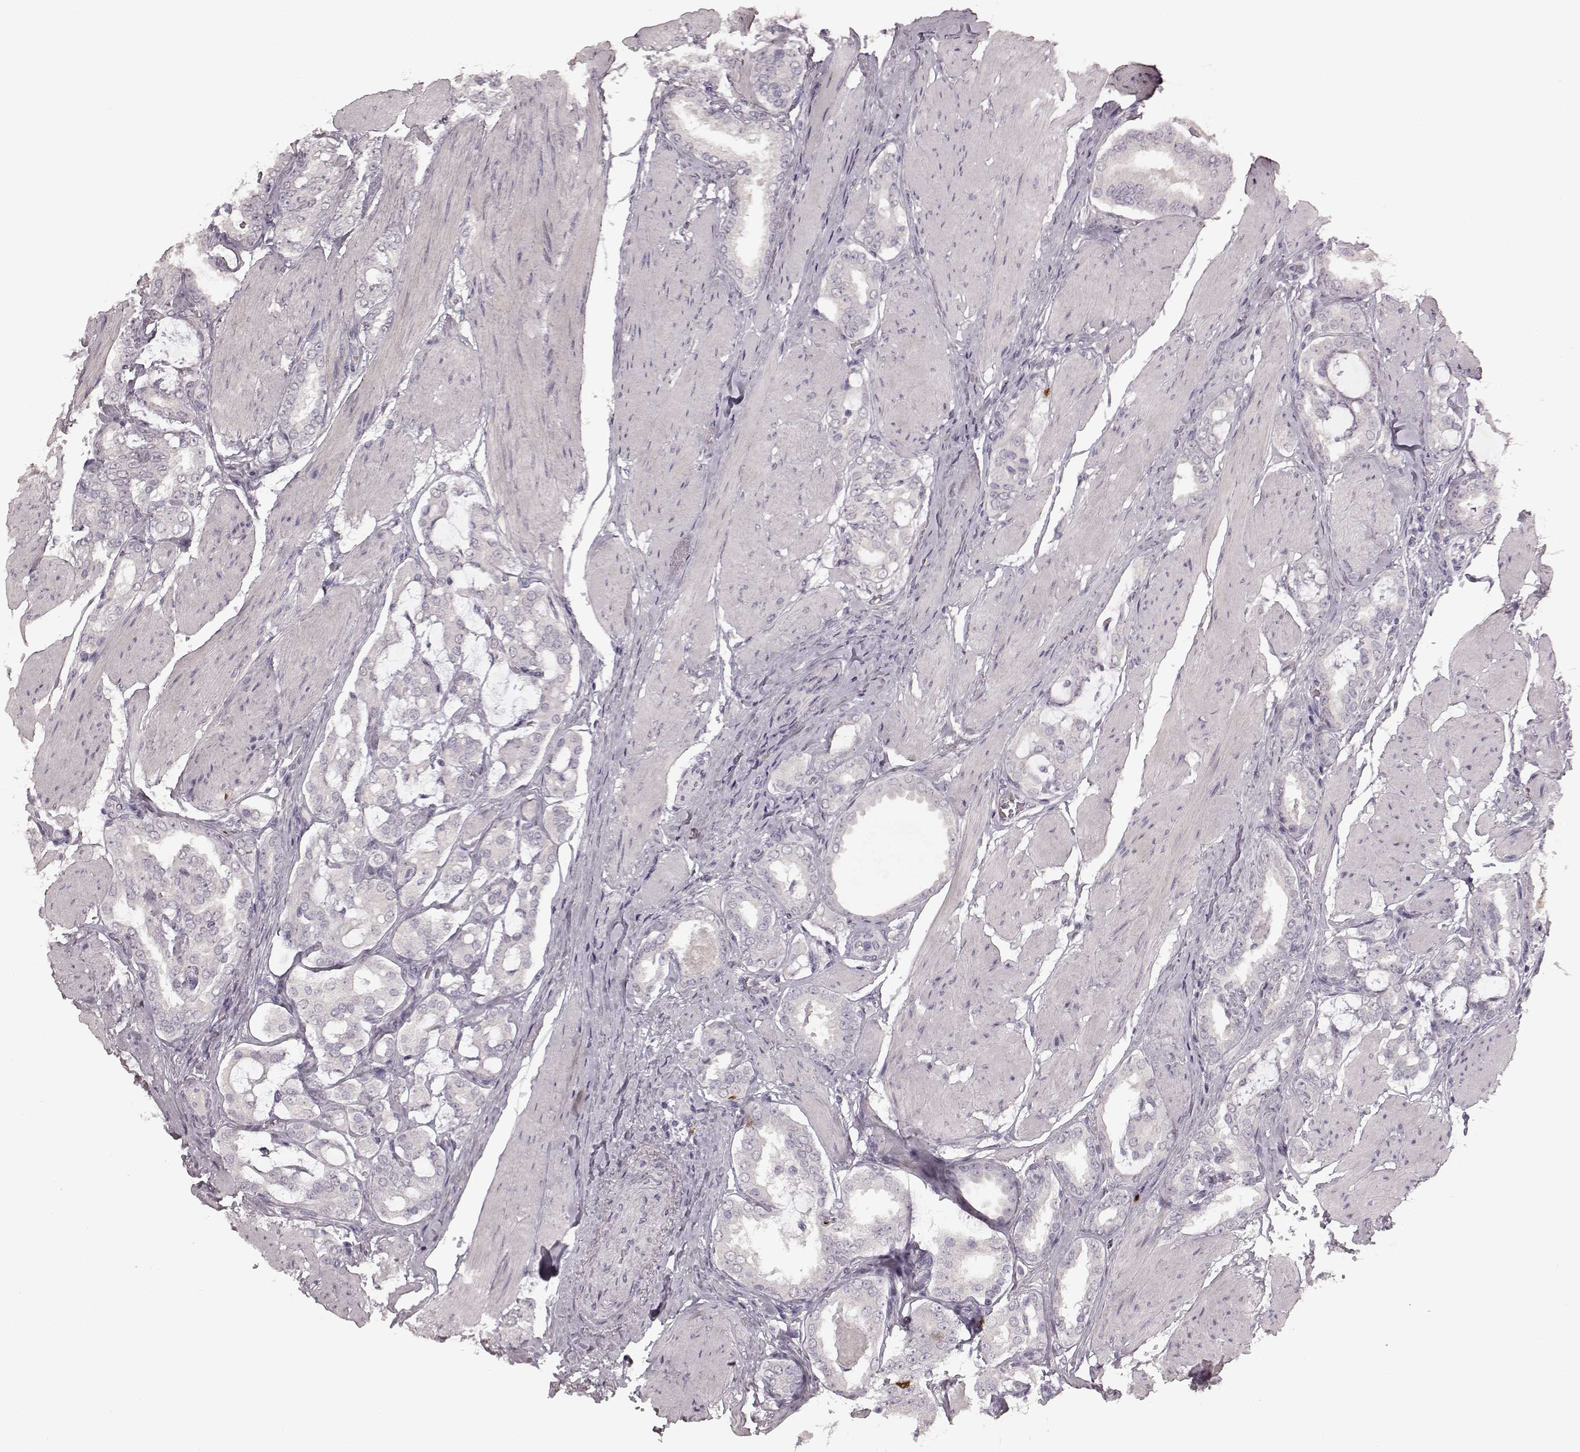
{"staining": {"intensity": "moderate", "quantity": "<25%", "location": "nuclear"}, "tissue": "prostate cancer", "cell_type": "Tumor cells", "image_type": "cancer", "snomed": [{"axis": "morphology", "description": "Adenocarcinoma, High grade"}, {"axis": "topography", "description": "Prostate"}], "caption": "This is a micrograph of IHC staining of prostate adenocarcinoma (high-grade), which shows moderate staining in the nuclear of tumor cells.", "gene": "CCNA2", "patient": {"sex": "male", "age": 63}}